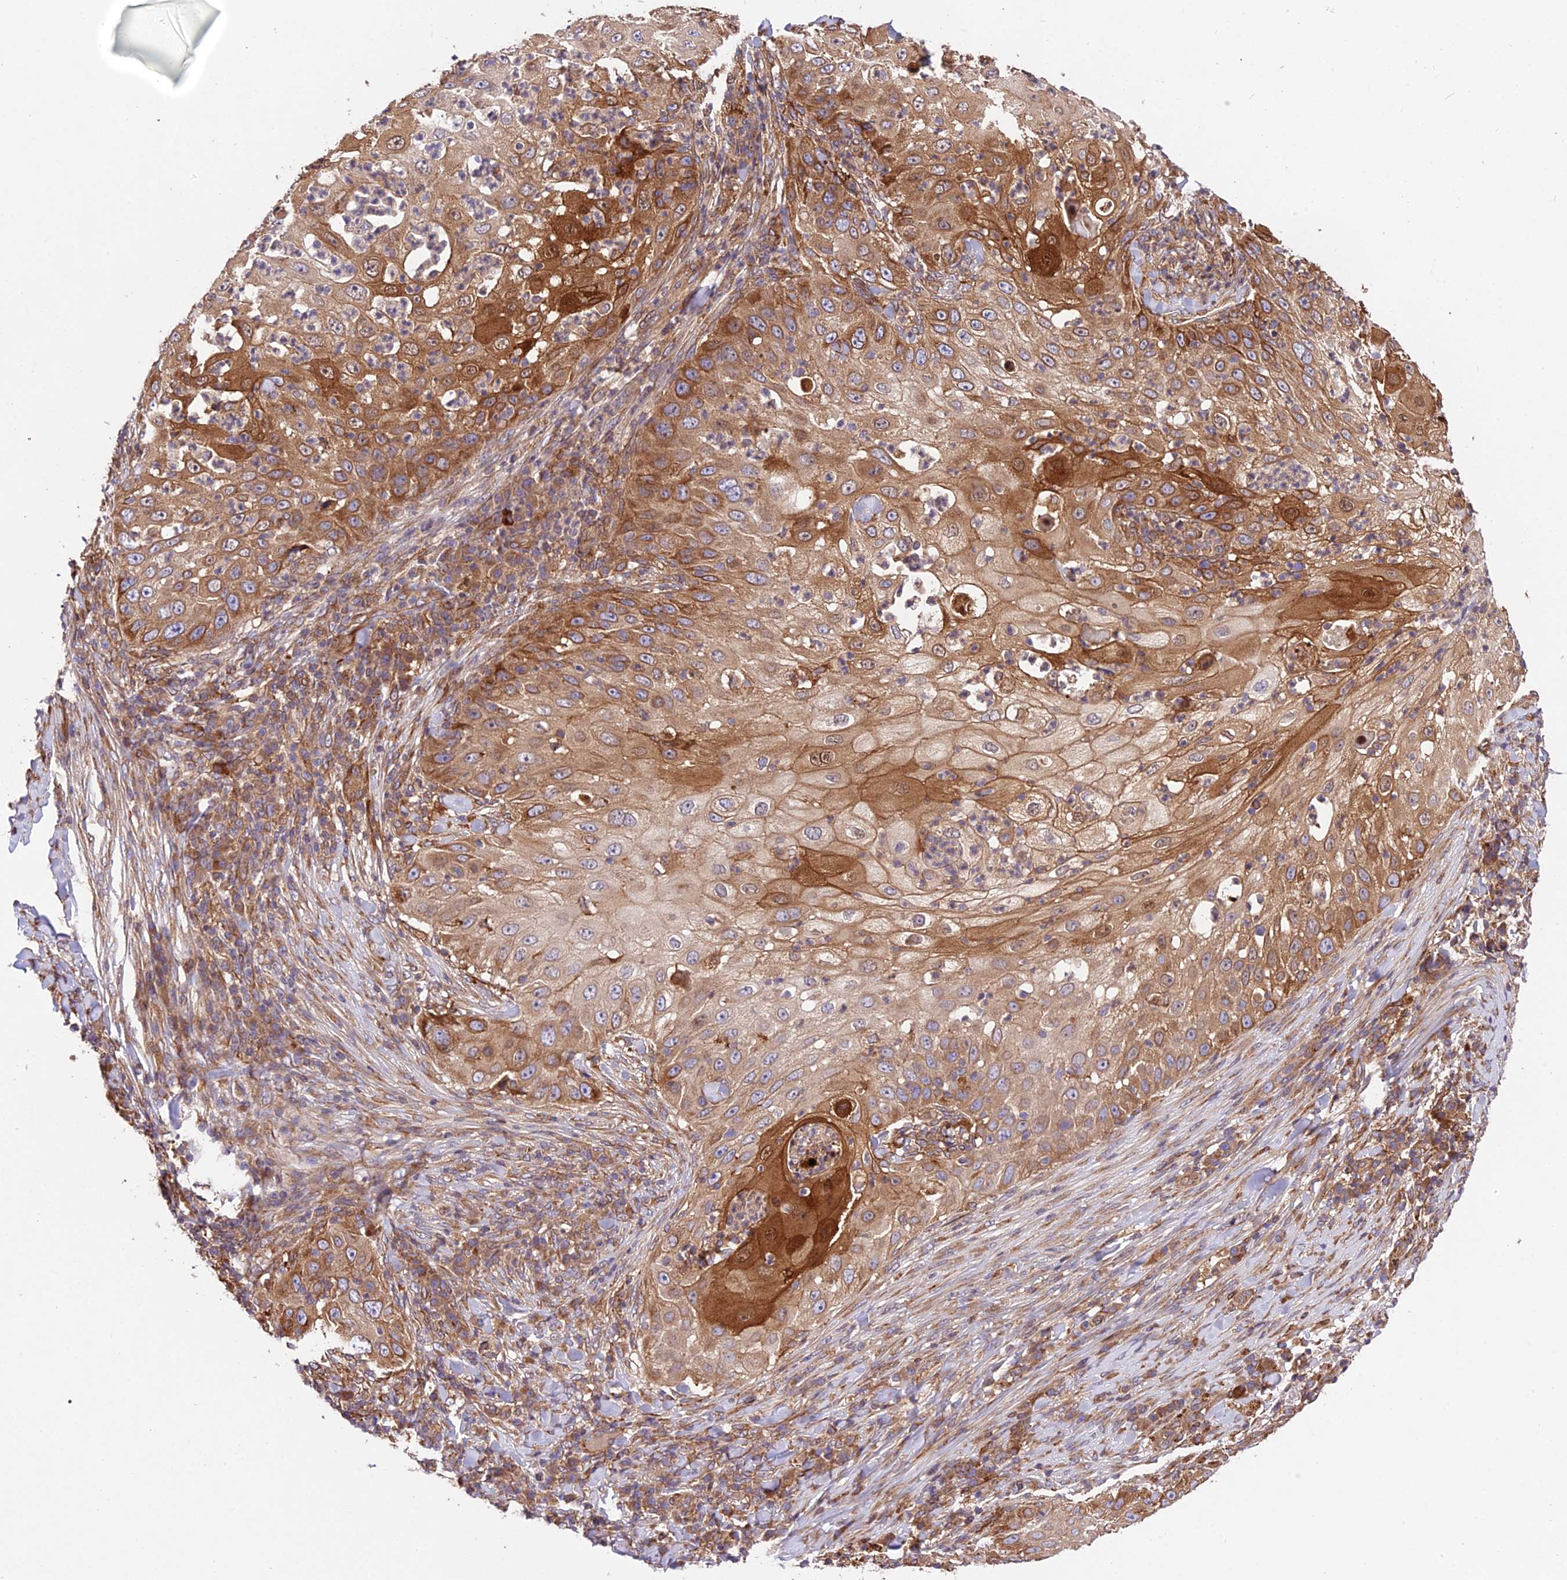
{"staining": {"intensity": "strong", "quantity": "25%-75%", "location": "cytoplasmic/membranous"}, "tissue": "skin cancer", "cell_type": "Tumor cells", "image_type": "cancer", "snomed": [{"axis": "morphology", "description": "Squamous cell carcinoma, NOS"}, {"axis": "topography", "description": "Skin"}], "caption": "IHC micrograph of human squamous cell carcinoma (skin) stained for a protein (brown), which shows high levels of strong cytoplasmic/membranous expression in about 25%-75% of tumor cells.", "gene": "ROCK1", "patient": {"sex": "female", "age": 44}}